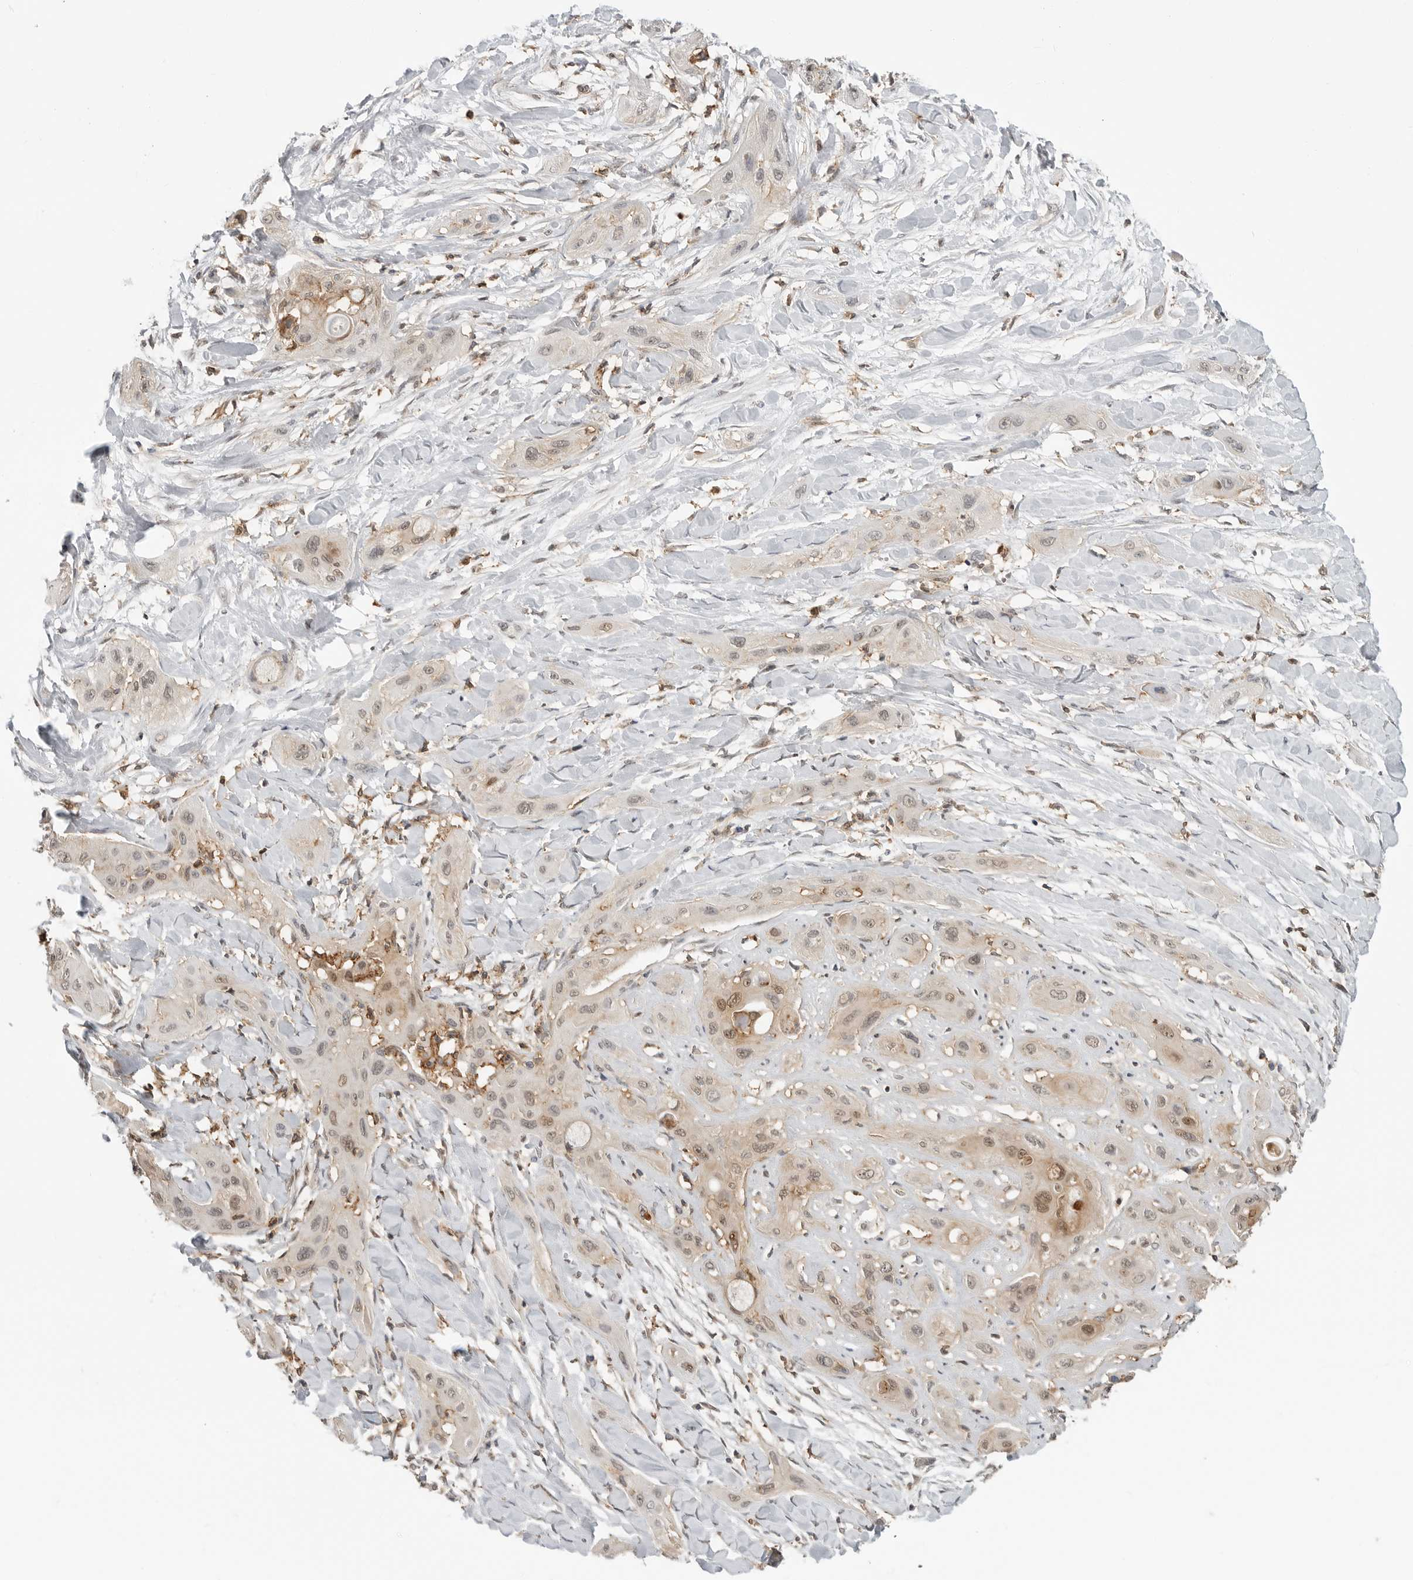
{"staining": {"intensity": "weak", "quantity": "25%-75%", "location": "cytoplasmic/membranous,nuclear"}, "tissue": "lung cancer", "cell_type": "Tumor cells", "image_type": "cancer", "snomed": [{"axis": "morphology", "description": "Squamous cell carcinoma, NOS"}, {"axis": "topography", "description": "Lung"}], "caption": "Brown immunohistochemical staining in human lung squamous cell carcinoma shows weak cytoplasmic/membranous and nuclear expression in about 25%-75% of tumor cells.", "gene": "ANXA11", "patient": {"sex": "female", "age": 47}}